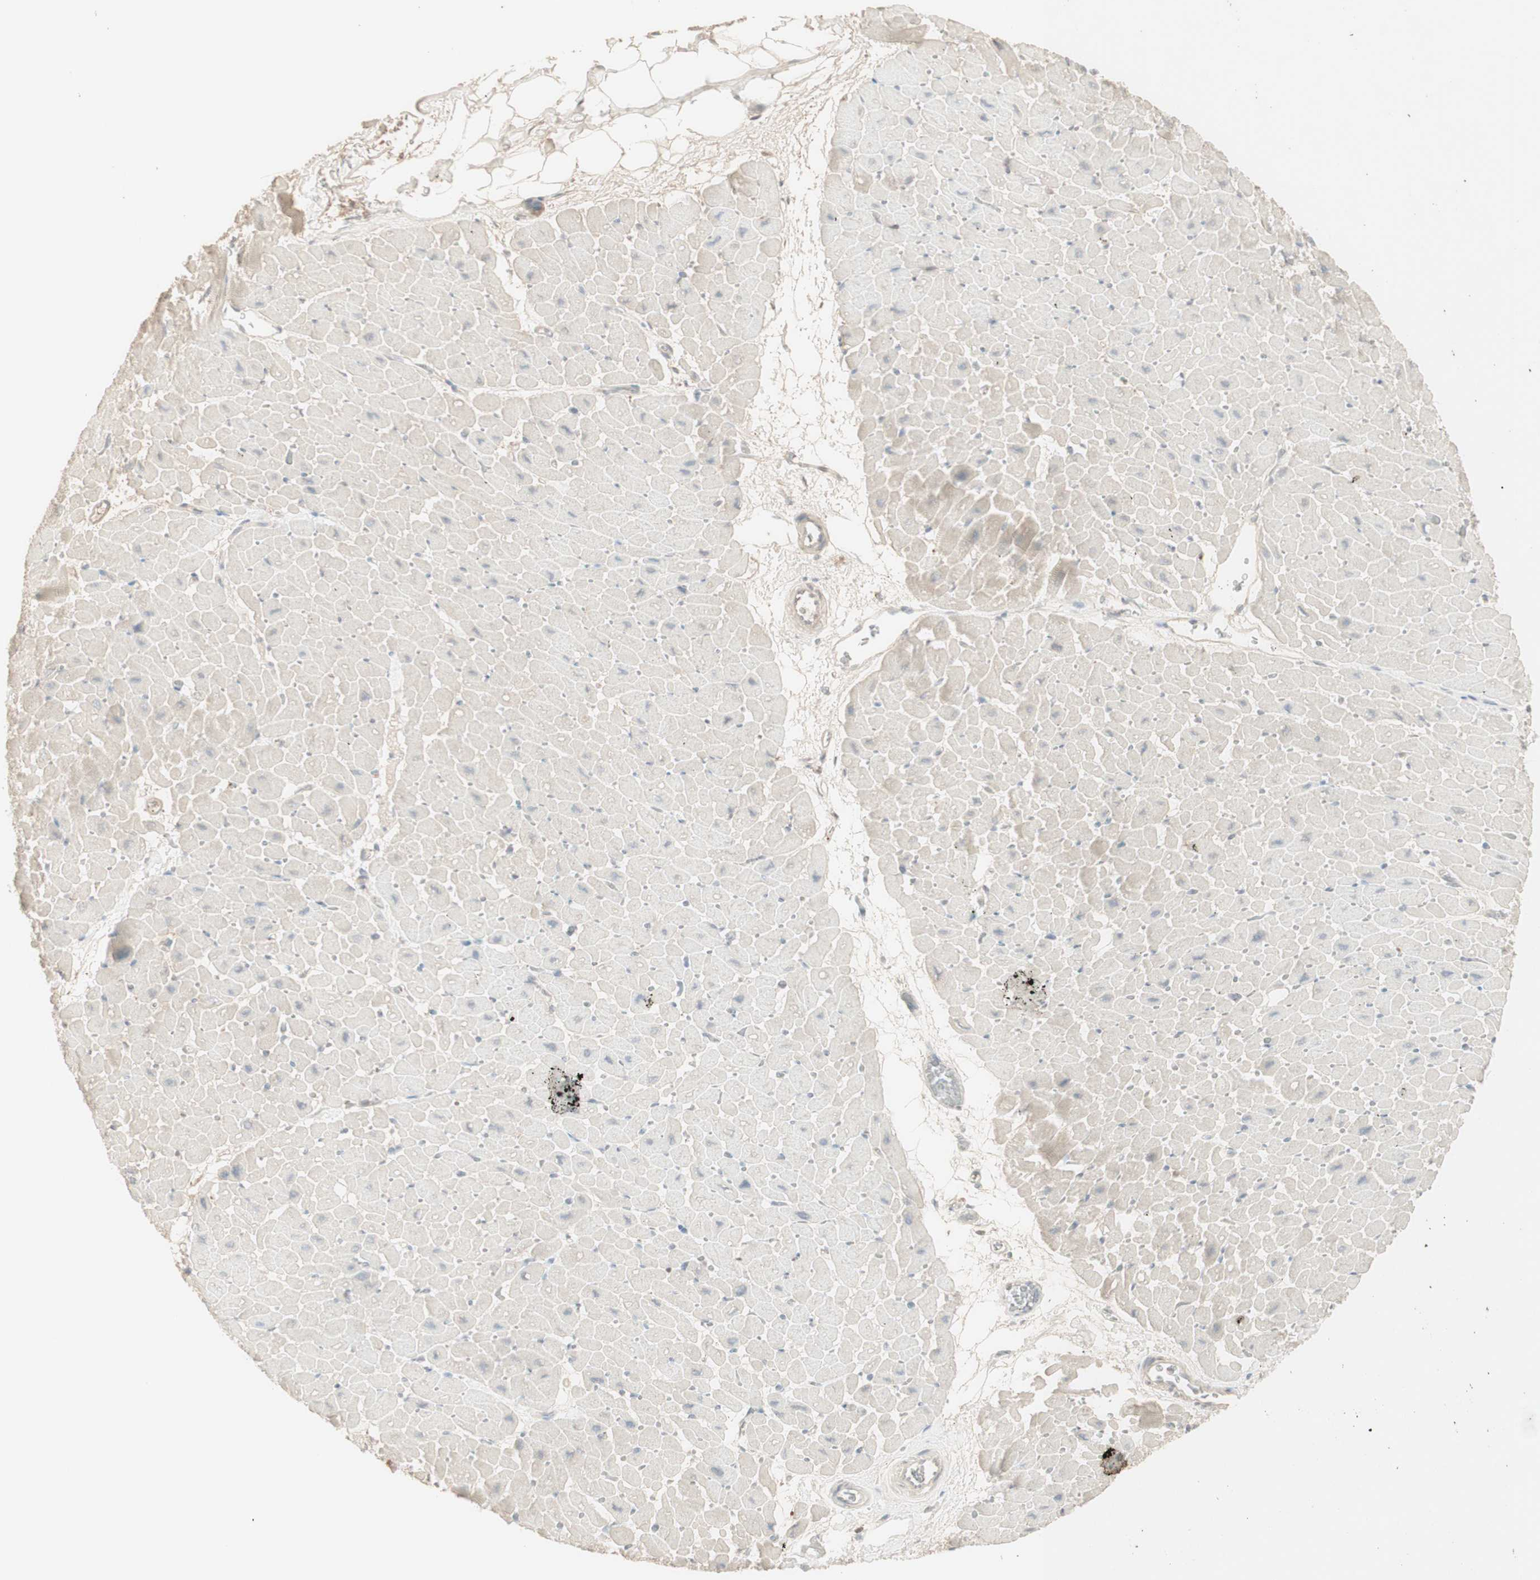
{"staining": {"intensity": "weak", "quantity": ">75%", "location": "cytoplasmic/membranous"}, "tissue": "heart muscle", "cell_type": "Cardiomyocytes", "image_type": "normal", "snomed": [{"axis": "morphology", "description": "Normal tissue, NOS"}, {"axis": "topography", "description": "Heart"}], "caption": "Immunohistochemical staining of normal human heart muscle reveals low levels of weak cytoplasmic/membranous expression in approximately >75% of cardiomyocytes. The staining is performed using DAB brown chromogen to label protein expression. The nuclei are counter-stained blue using hematoxylin.", "gene": "IFNG", "patient": {"sex": "male", "age": 45}}